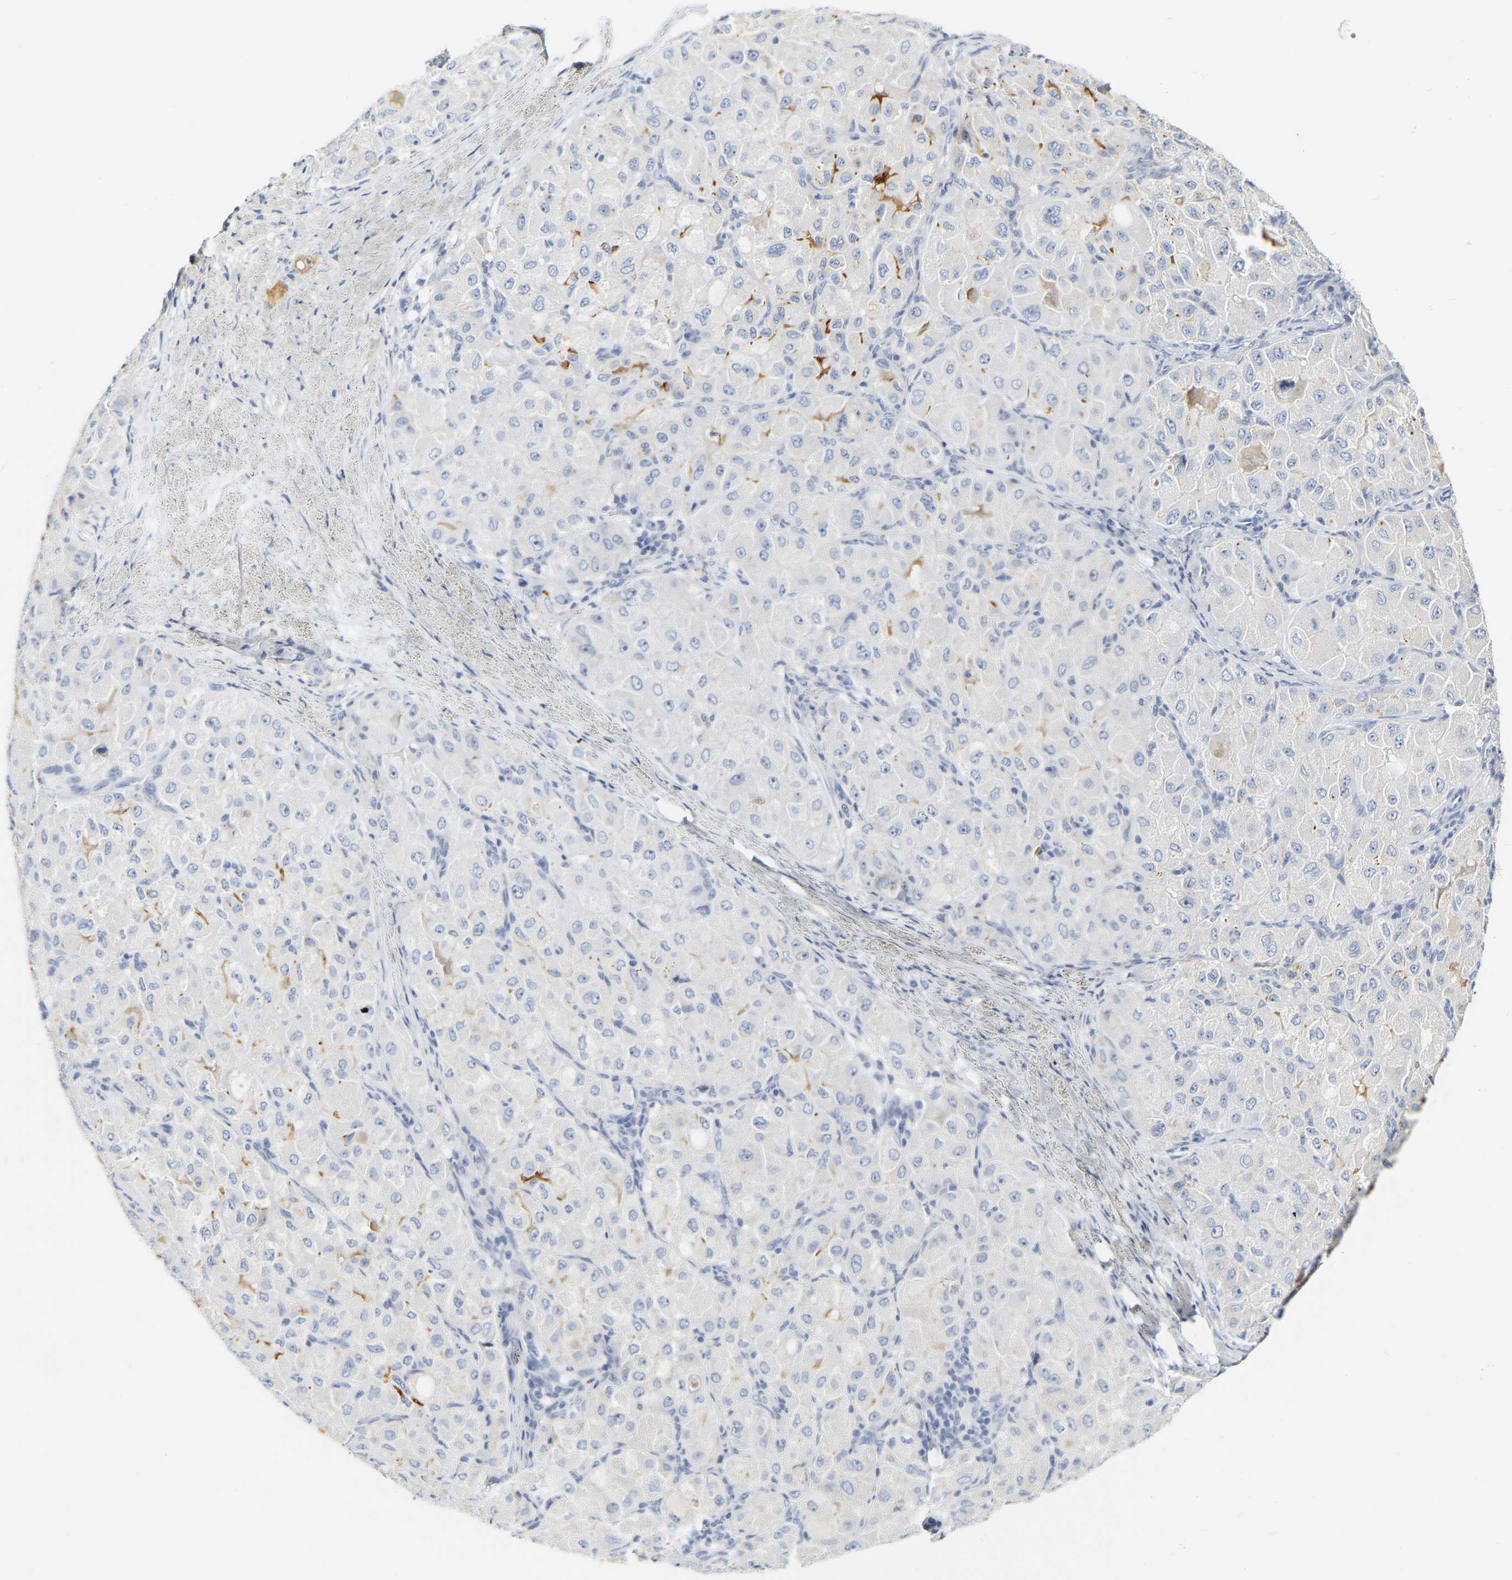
{"staining": {"intensity": "negative", "quantity": "none", "location": "none"}, "tissue": "liver cancer", "cell_type": "Tumor cells", "image_type": "cancer", "snomed": [{"axis": "morphology", "description": "Carcinoma, Hepatocellular, NOS"}, {"axis": "topography", "description": "Liver"}], "caption": "The image demonstrates no significant expression in tumor cells of liver cancer (hepatocellular carcinoma).", "gene": "GNAS", "patient": {"sex": "male", "age": 80}}